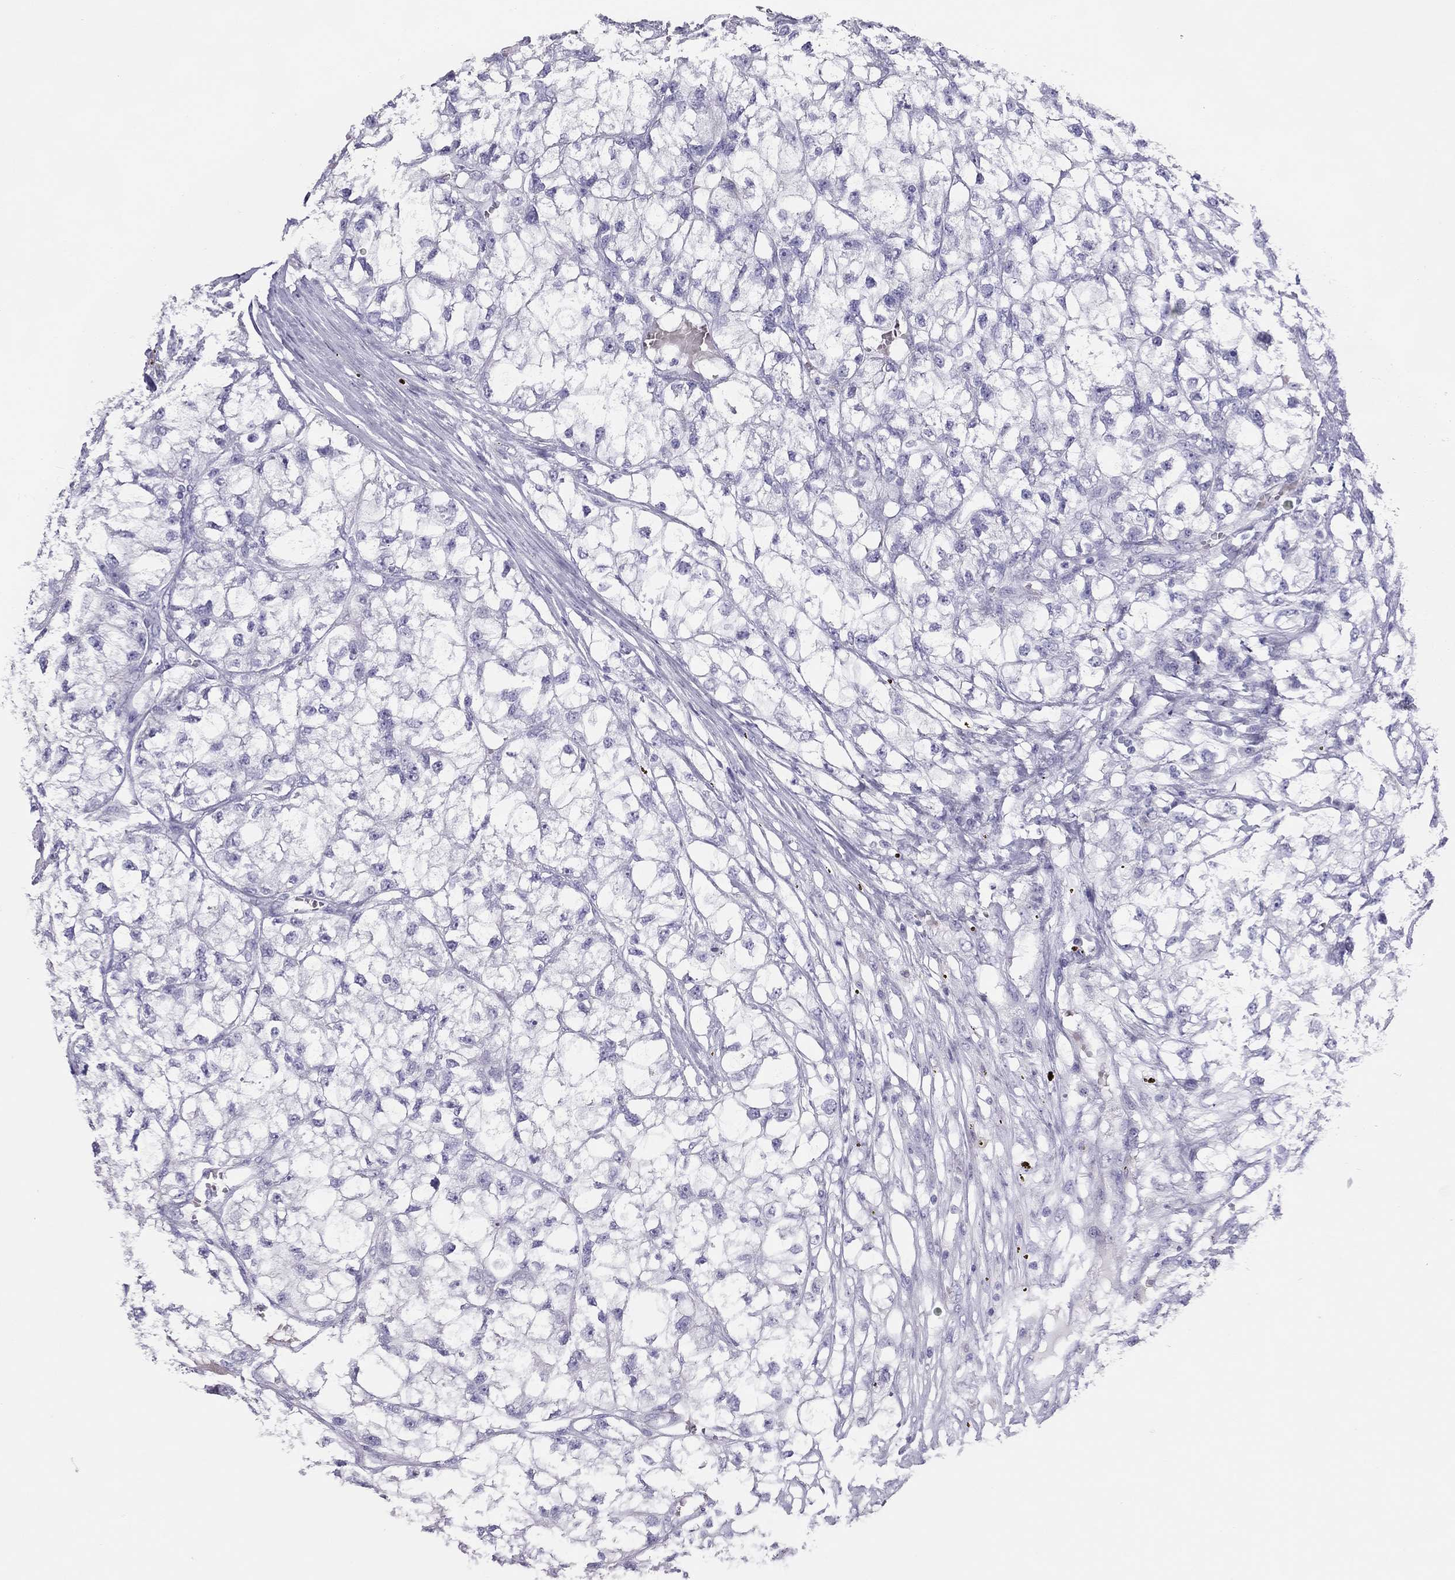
{"staining": {"intensity": "negative", "quantity": "none", "location": "none"}, "tissue": "renal cancer", "cell_type": "Tumor cells", "image_type": "cancer", "snomed": [{"axis": "morphology", "description": "Adenocarcinoma, NOS"}, {"axis": "topography", "description": "Kidney"}], "caption": "This is a image of immunohistochemistry staining of renal adenocarcinoma, which shows no staining in tumor cells.", "gene": "TSHB", "patient": {"sex": "male", "age": 56}}